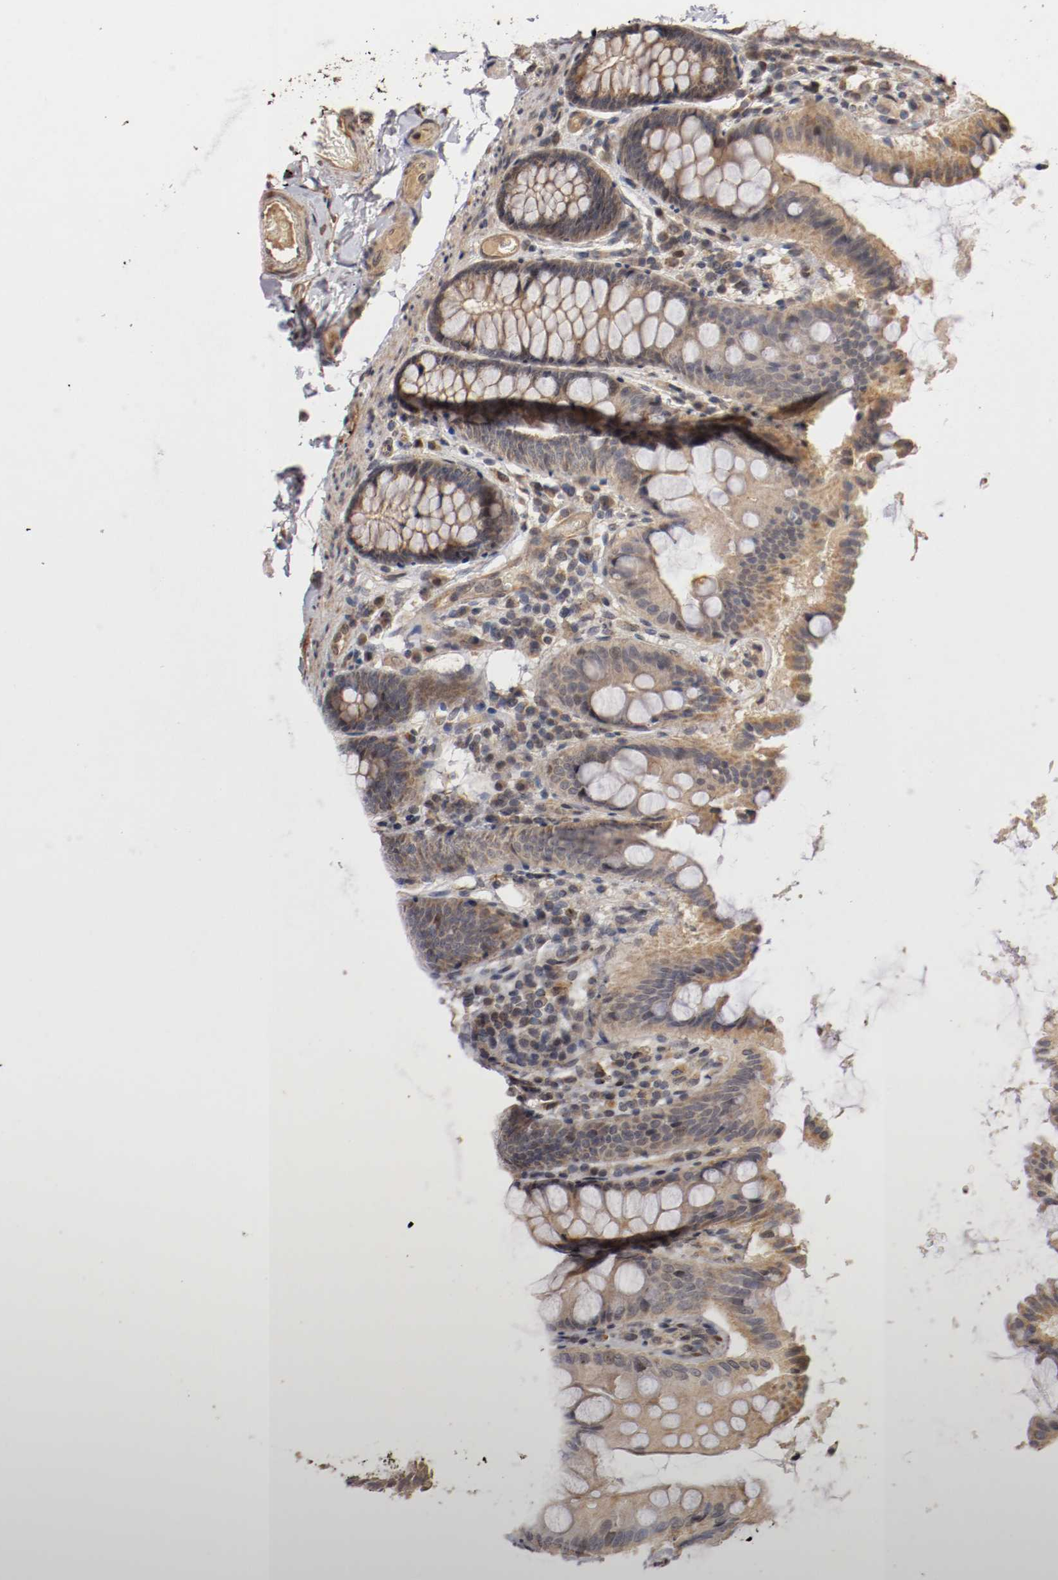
{"staining": {"intensity": "moderate", "quantity": ">75%", "location": "cytoplasmic/membranous"}, "tissue": "colon", "cell_type": "Endothelial cells", "image_type": "normal", "snomed": [{"axis": "morphology", "description": "Normal tissue, NOS"}, {"axis": "topography", "description": "Colon"}], "caption": "A histopathology image of colon stained for a protein displays moderate cytoplasmic/membranous brown staining in endothelial cells. The staining was performed using DAB (3,3'-diaminobenzidine), with brown indicating positive protein expression. Nuclei are stained blue with hematoxylin.", "gene": "TNFRSF1B", "patient": {"sex": "female", "age": 61}}